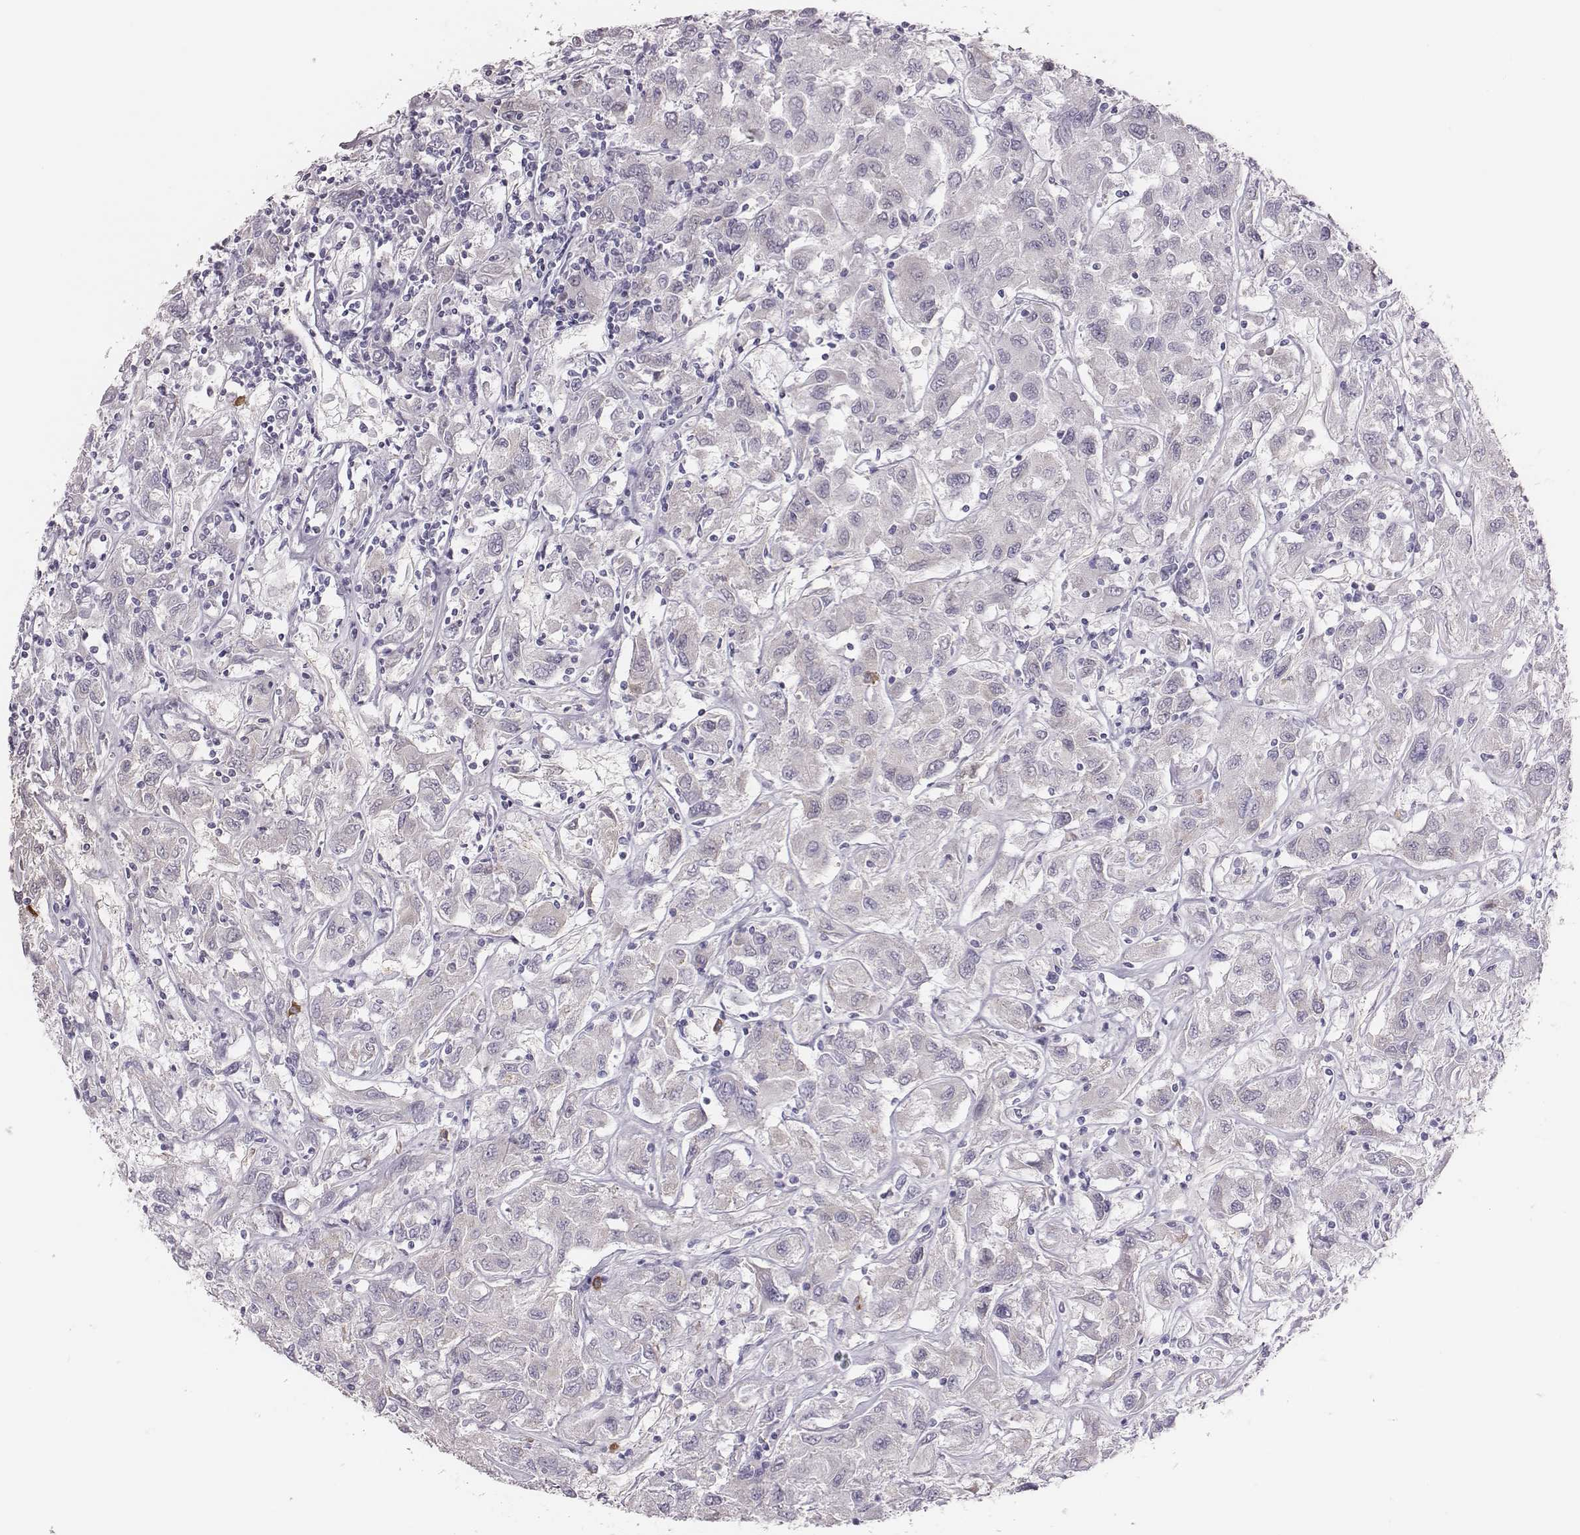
{"staining": {"intensity": "negative", "quantity": "none", "location": "none"}, "tissue": "renal cancer", "cell_type": "Tumor cells", "image_type": "cancer", "snomed": [{"axis": "morphology", "description": "Adenocarcinoma, NOS"}, {"axis": "topography", "description": "Kidney"}], "caption": "Immunohistochemistry of renal cancer shows no expression in tumor cells.", "gene": "PBK", "patient": {"sex": "female", "age": 76}}